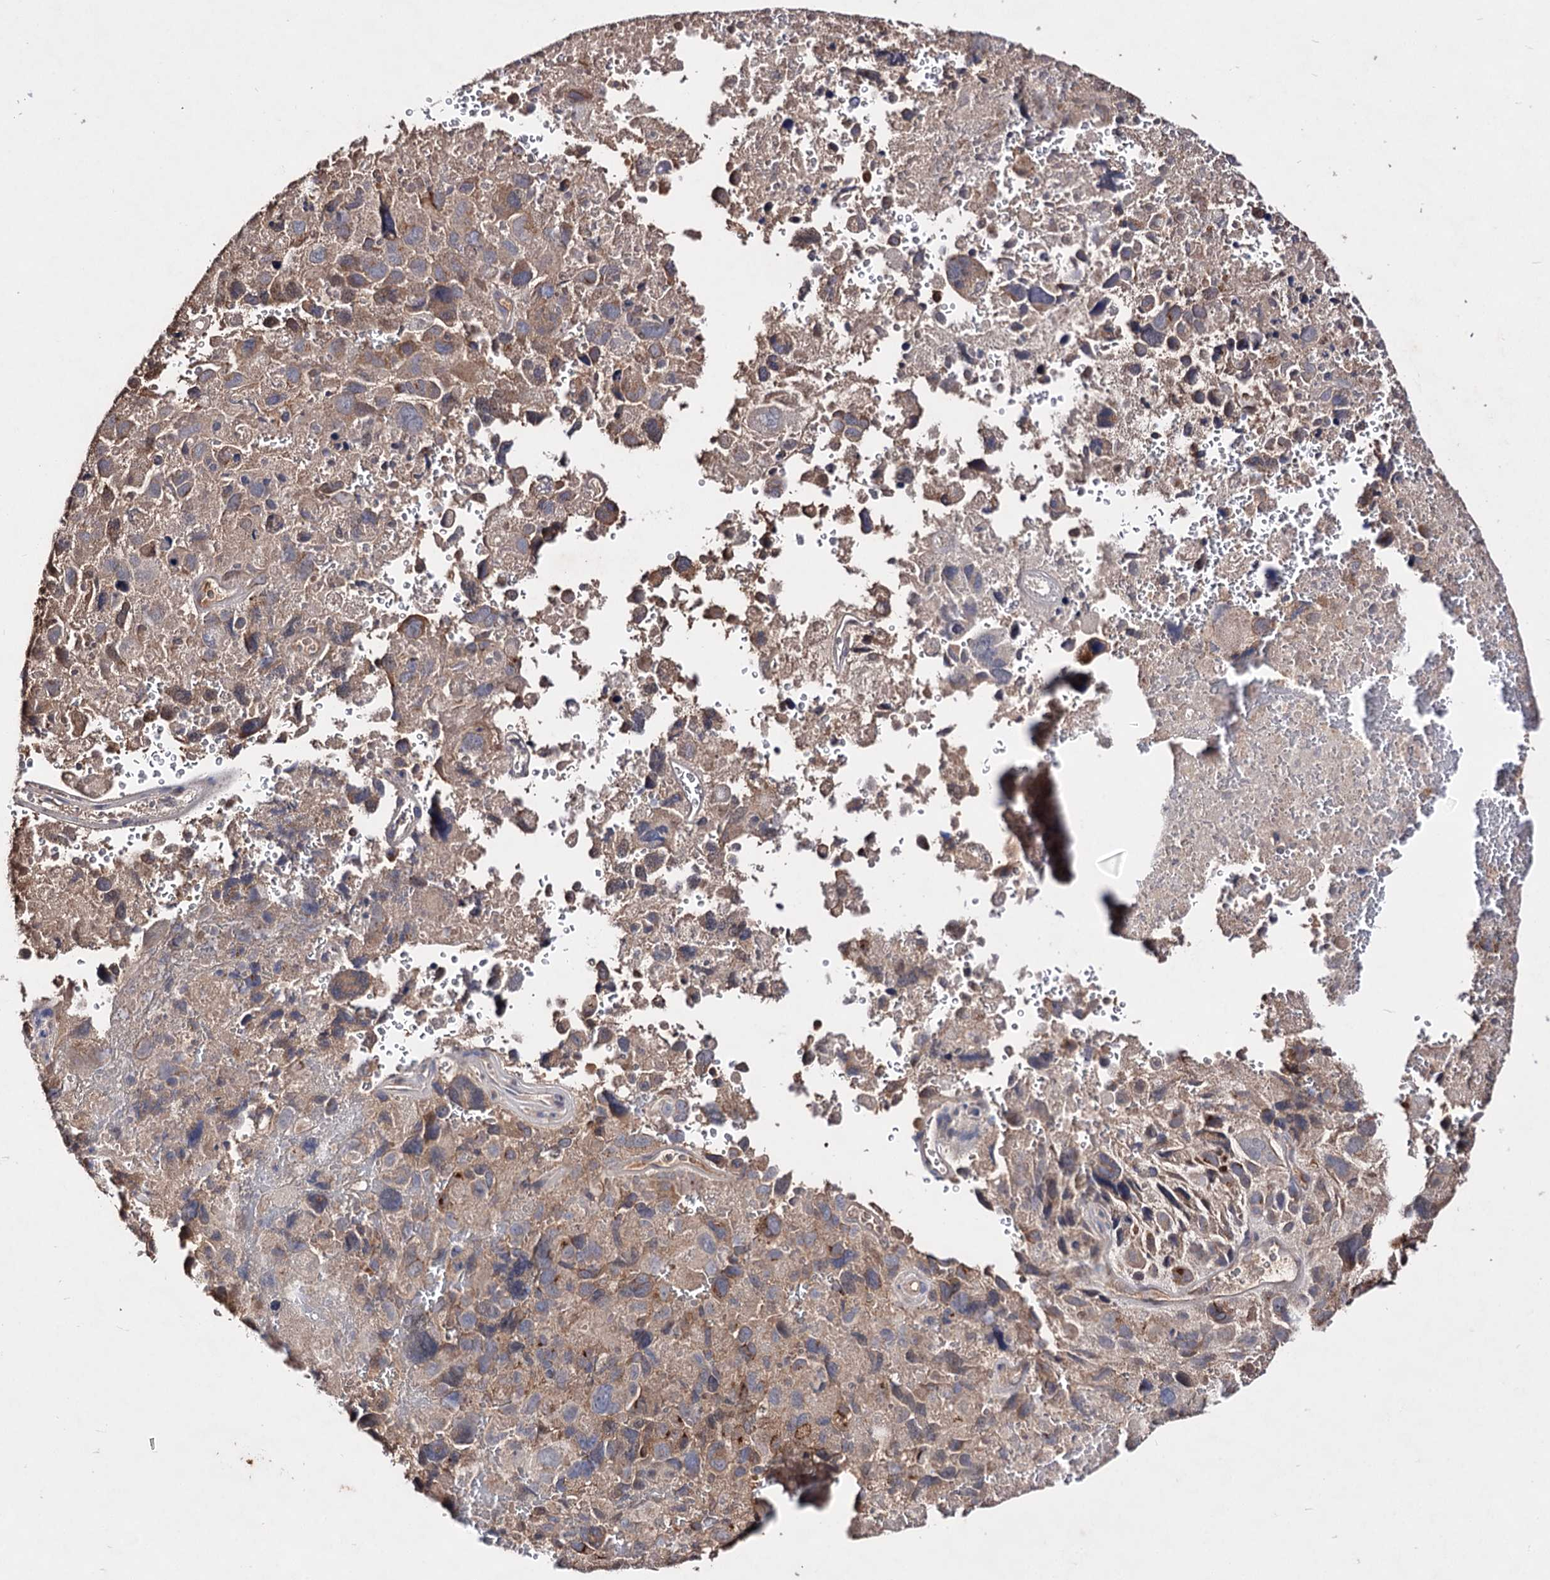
{"staining": {"intensity": "moderate", "quantity": ">75%", "location": "cytoplasmic/membranous"}, "tissue": "melanoma", "cell_type": "Tumor cells", "image_type": "cancer", "snomed": [{"axis": "morphology", "description": "Malignant melanoma, Metastatic site"}, {"axis": "topography", "description": "Brain"}], "caption": "Moderate cytoplasmic/membranous expression is appreciated in approximately >75% of tumor cells in malignant melanoma (metastatic site).", "gene": "ARFIP2", "patient": {"sex": "female", "age": 53}}